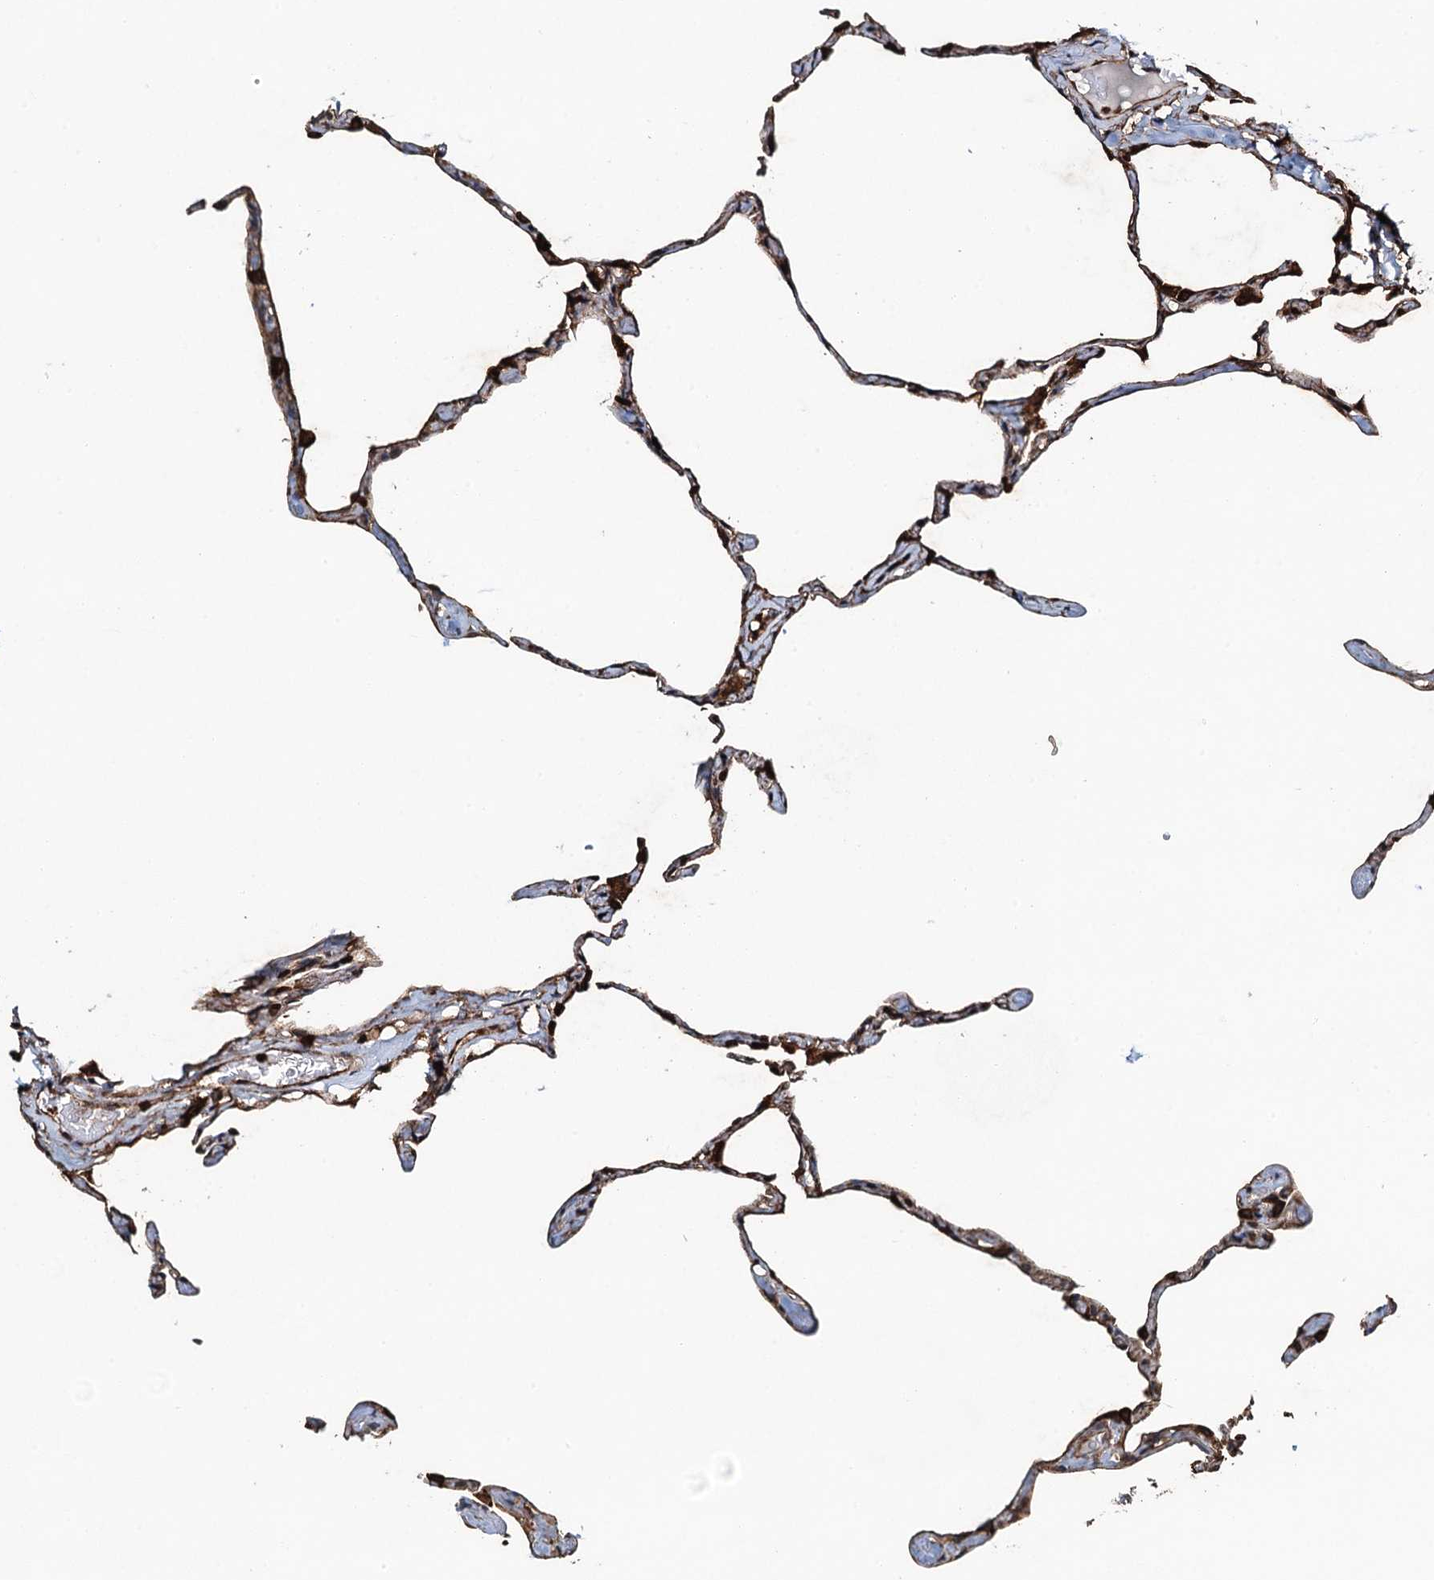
{"staining": {"intensity": "strong", "quantity": "25%-75%", "location": "cytoplasmic/membranous"}, "tissue": "lung", "cell_type": "Alveolar cells", "image_type": "normal", "snomed": [{"axis": "morphology", "description": "Normal tissue, NOS"}, {"axis": "topography", "description": "Lung"}], "caption": "A photomicrograph of human lung stained for a protein exhibits strong cytoplasmic/membranous brown staining in alveolar cells. (Brightfield microscopy of DAB IHC at high magnification).", "gene": "WHAMM", "patient": {"sex": "male", "age": 65}}